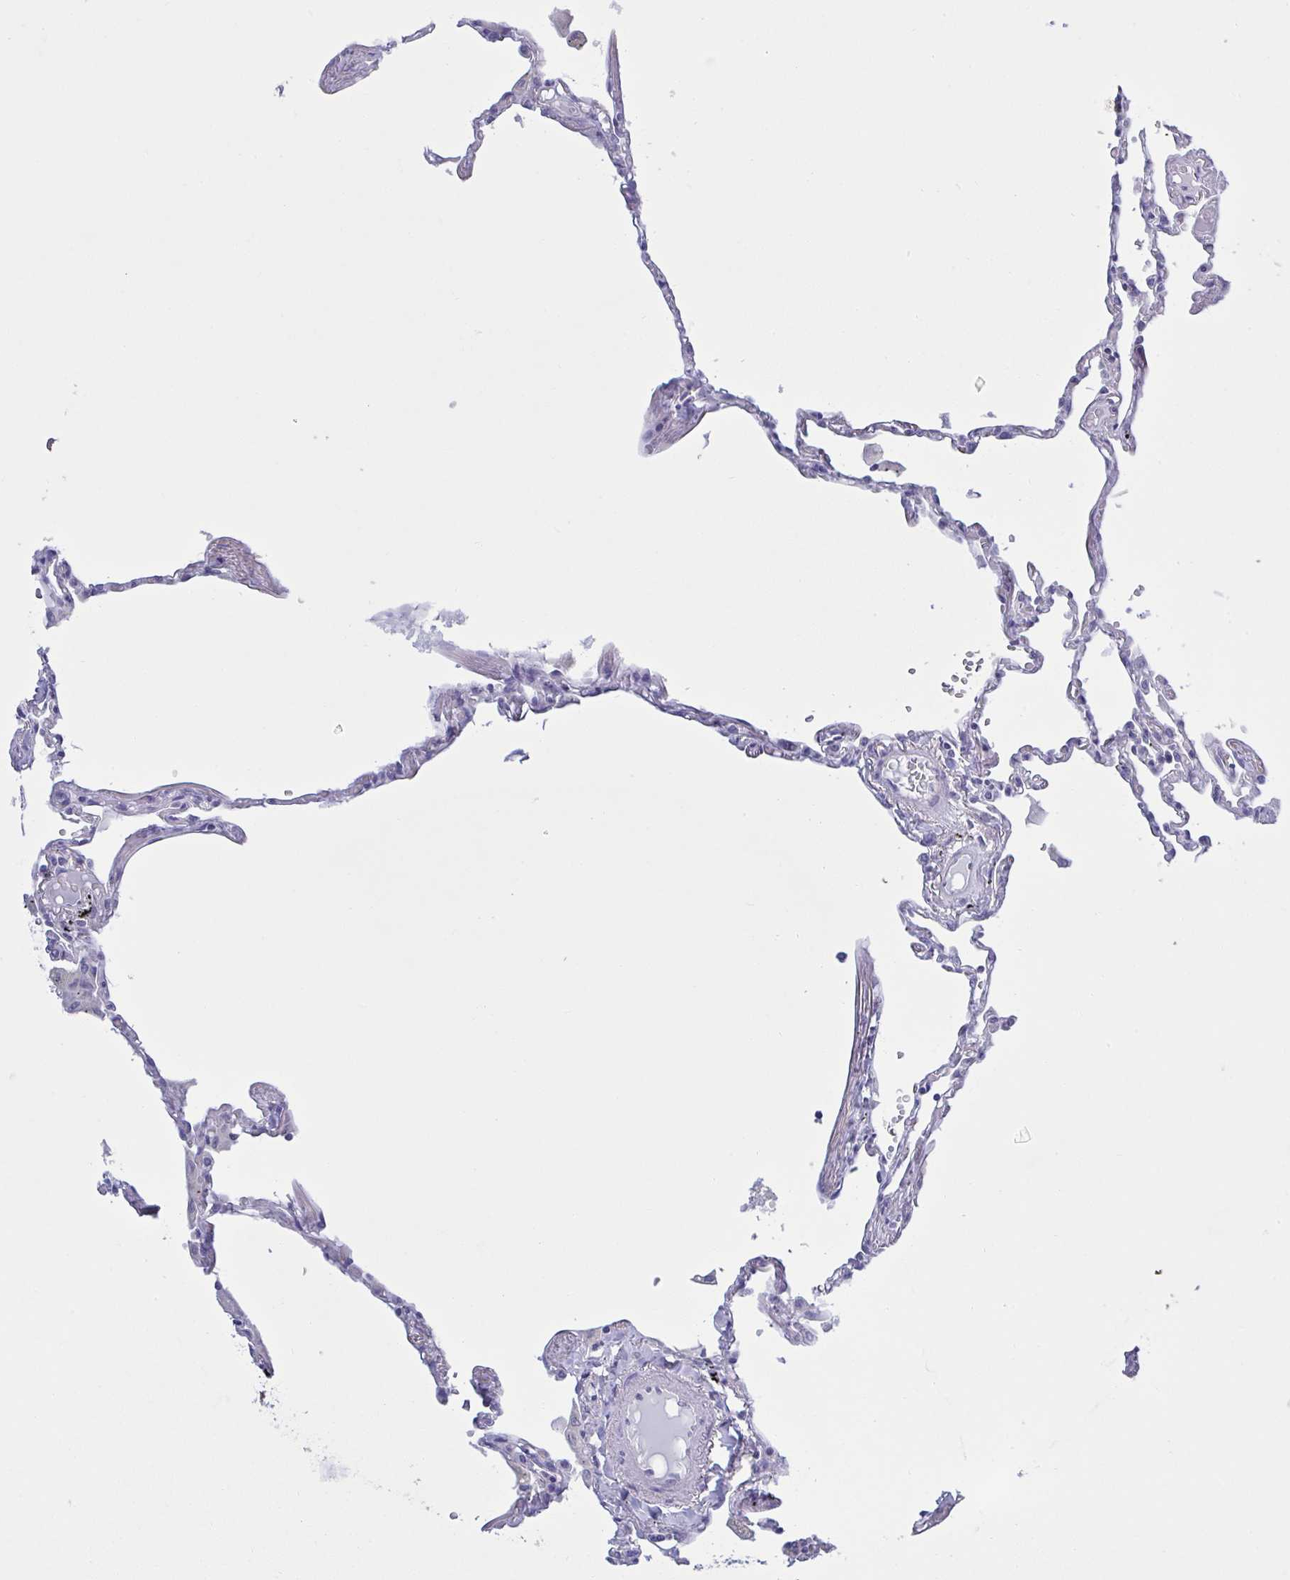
{"staining": {"intensity": "negative", "quantity": "none", "location": "none"}, "tissue": "lung", "cell_type": "Alveolar cells", "image_type": "normal", "snomed": [{"axis": "morphology", "description": "Normal tissue, NOS"}, {"axis": "topography", "description": "Lung"}], "caption": "A micrograph of lung stained for a protein demonstrates no brown staining in alveolar cells.", "gene": "CHMP5", "patient": {"sex": "female", "age": 67}}